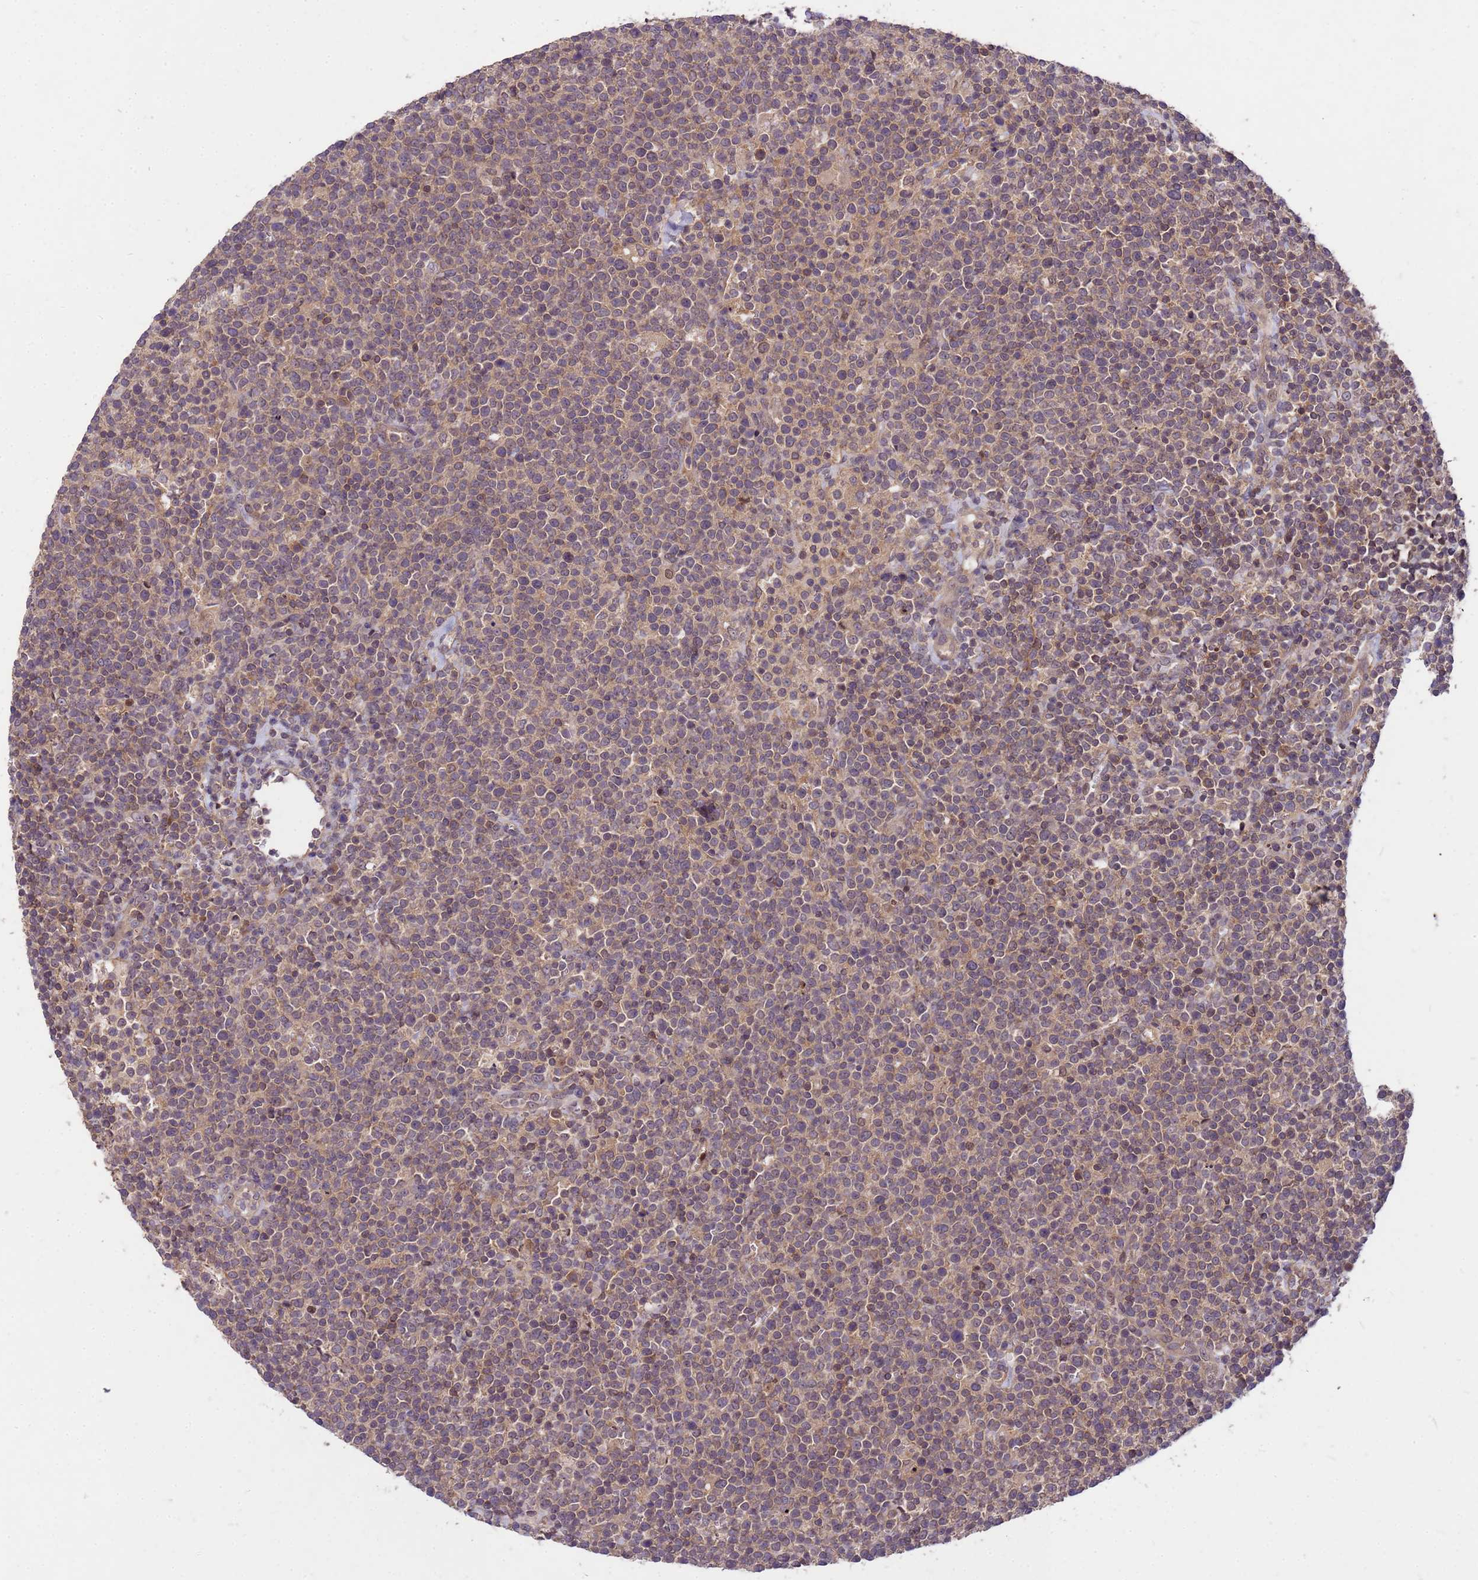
{"staining": {"intensity": "weak", "quantity": ">75%", "location": "cytoplasmic/membranous"}, "tissue": "lymphoma", "cell_type": "Tumor cells", "image_type": "cancer", "snomed": [{"axis": "morphology", "description": "Malignant lymphoma, non-Hodgkin's type, High grade"}, {"axis": "topography", "description": "Lymph node"}], "caption": "Protein staining displays weak cytoplasmic/membranous expression in approximately >75% of tumor cells in malignant lymphoma, non-Hodgkin's type (high-grade).", "gene": "PPP2CB", "patient": {"sex": "male", "age": 61}}